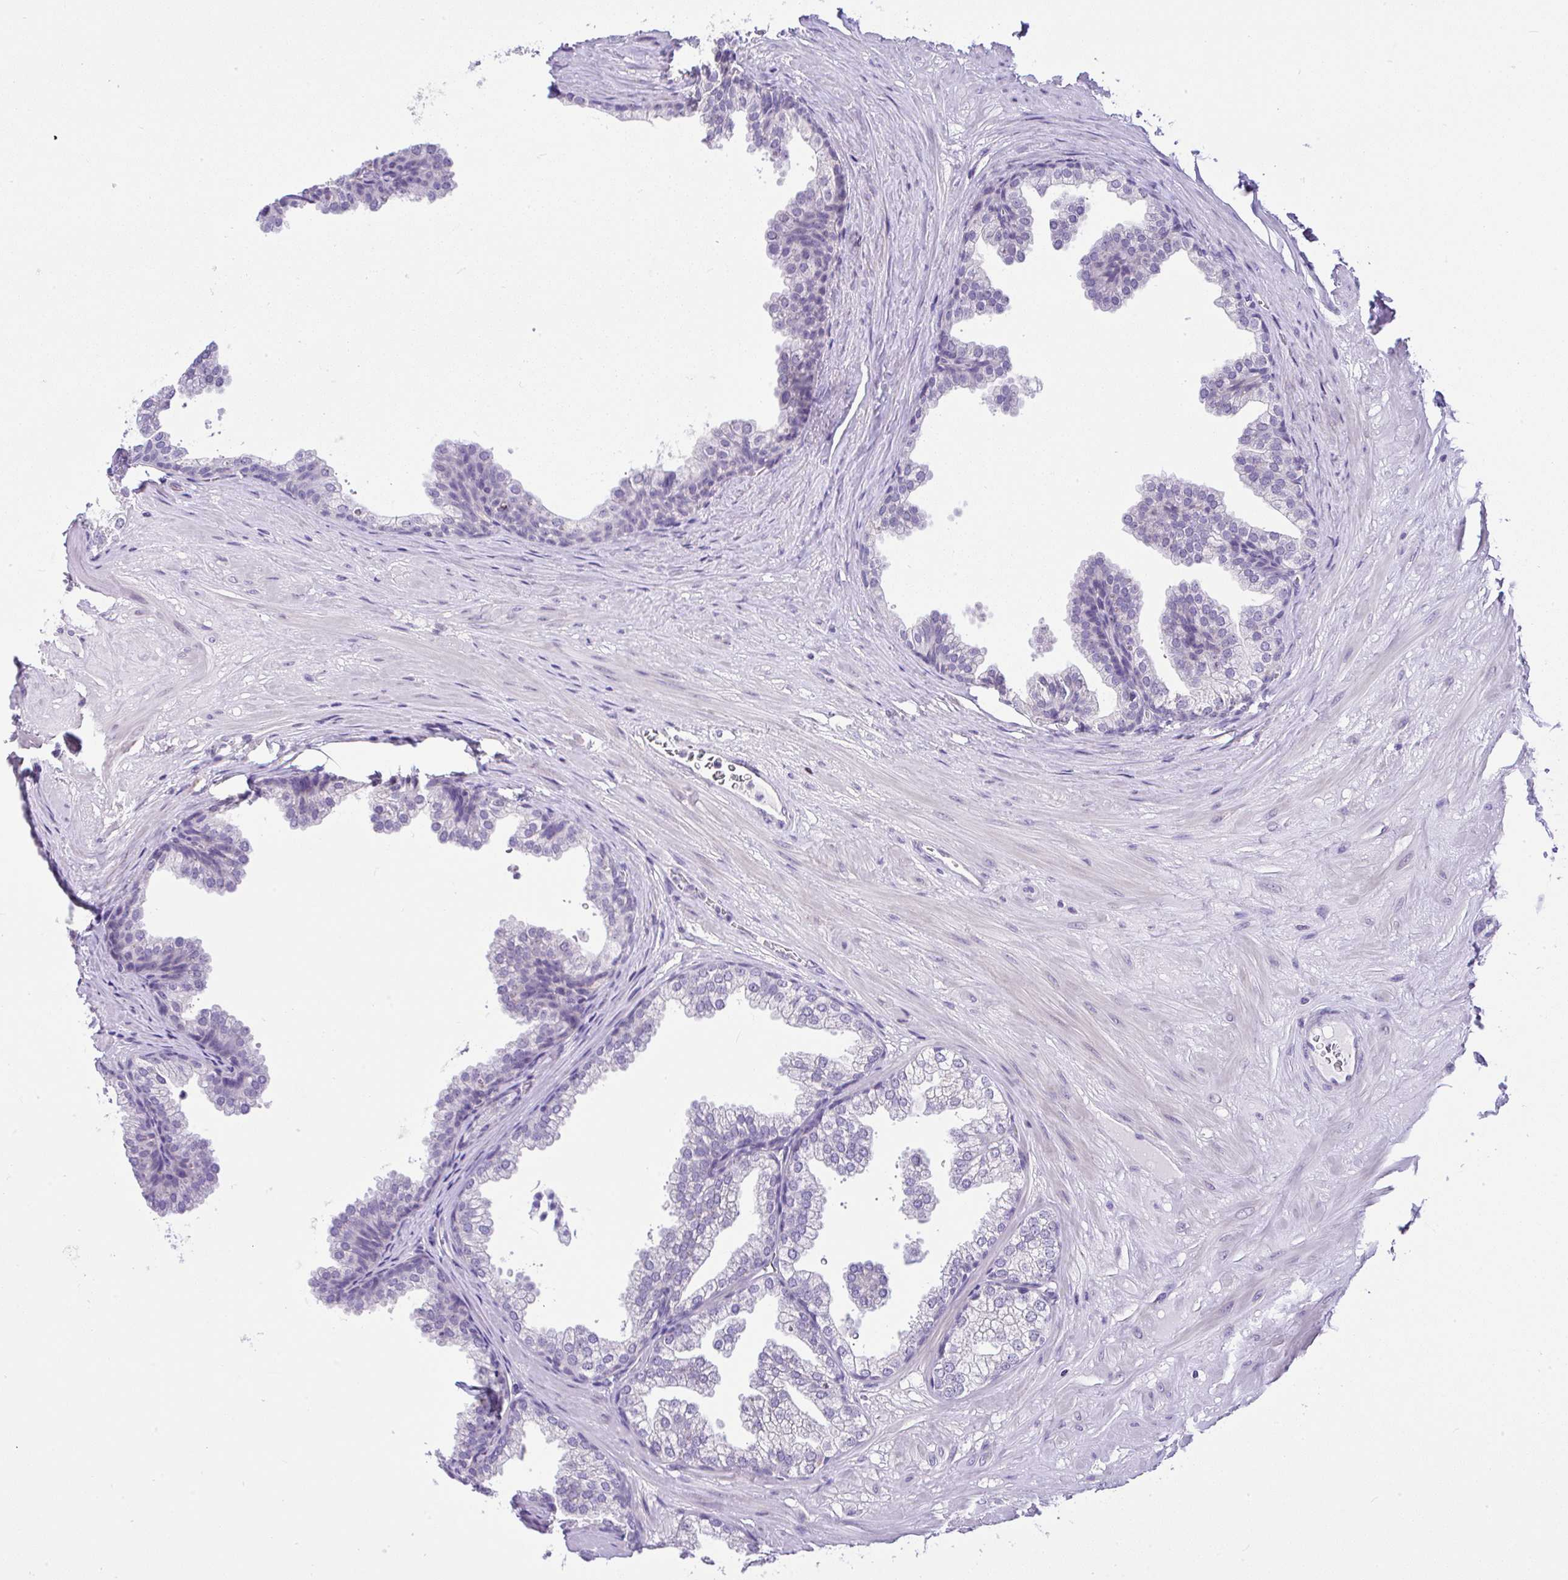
{"staining": {"intensity": "negative", "quantity": "none", "location": "none"}, "tissue": "prostate", "cell_type": "Glandular cells", "image_type": "normal", "snomed": [{"axis": "morphology", "description": "Normal tissue, NOS"}, {"axis": "topography", "description": "Prostate"}], "caption": "Image shows no significant protein expression in glandular cells of normal prostate.", "gene": "CTU1", "patient": {"sex": "male", "age": 37}}